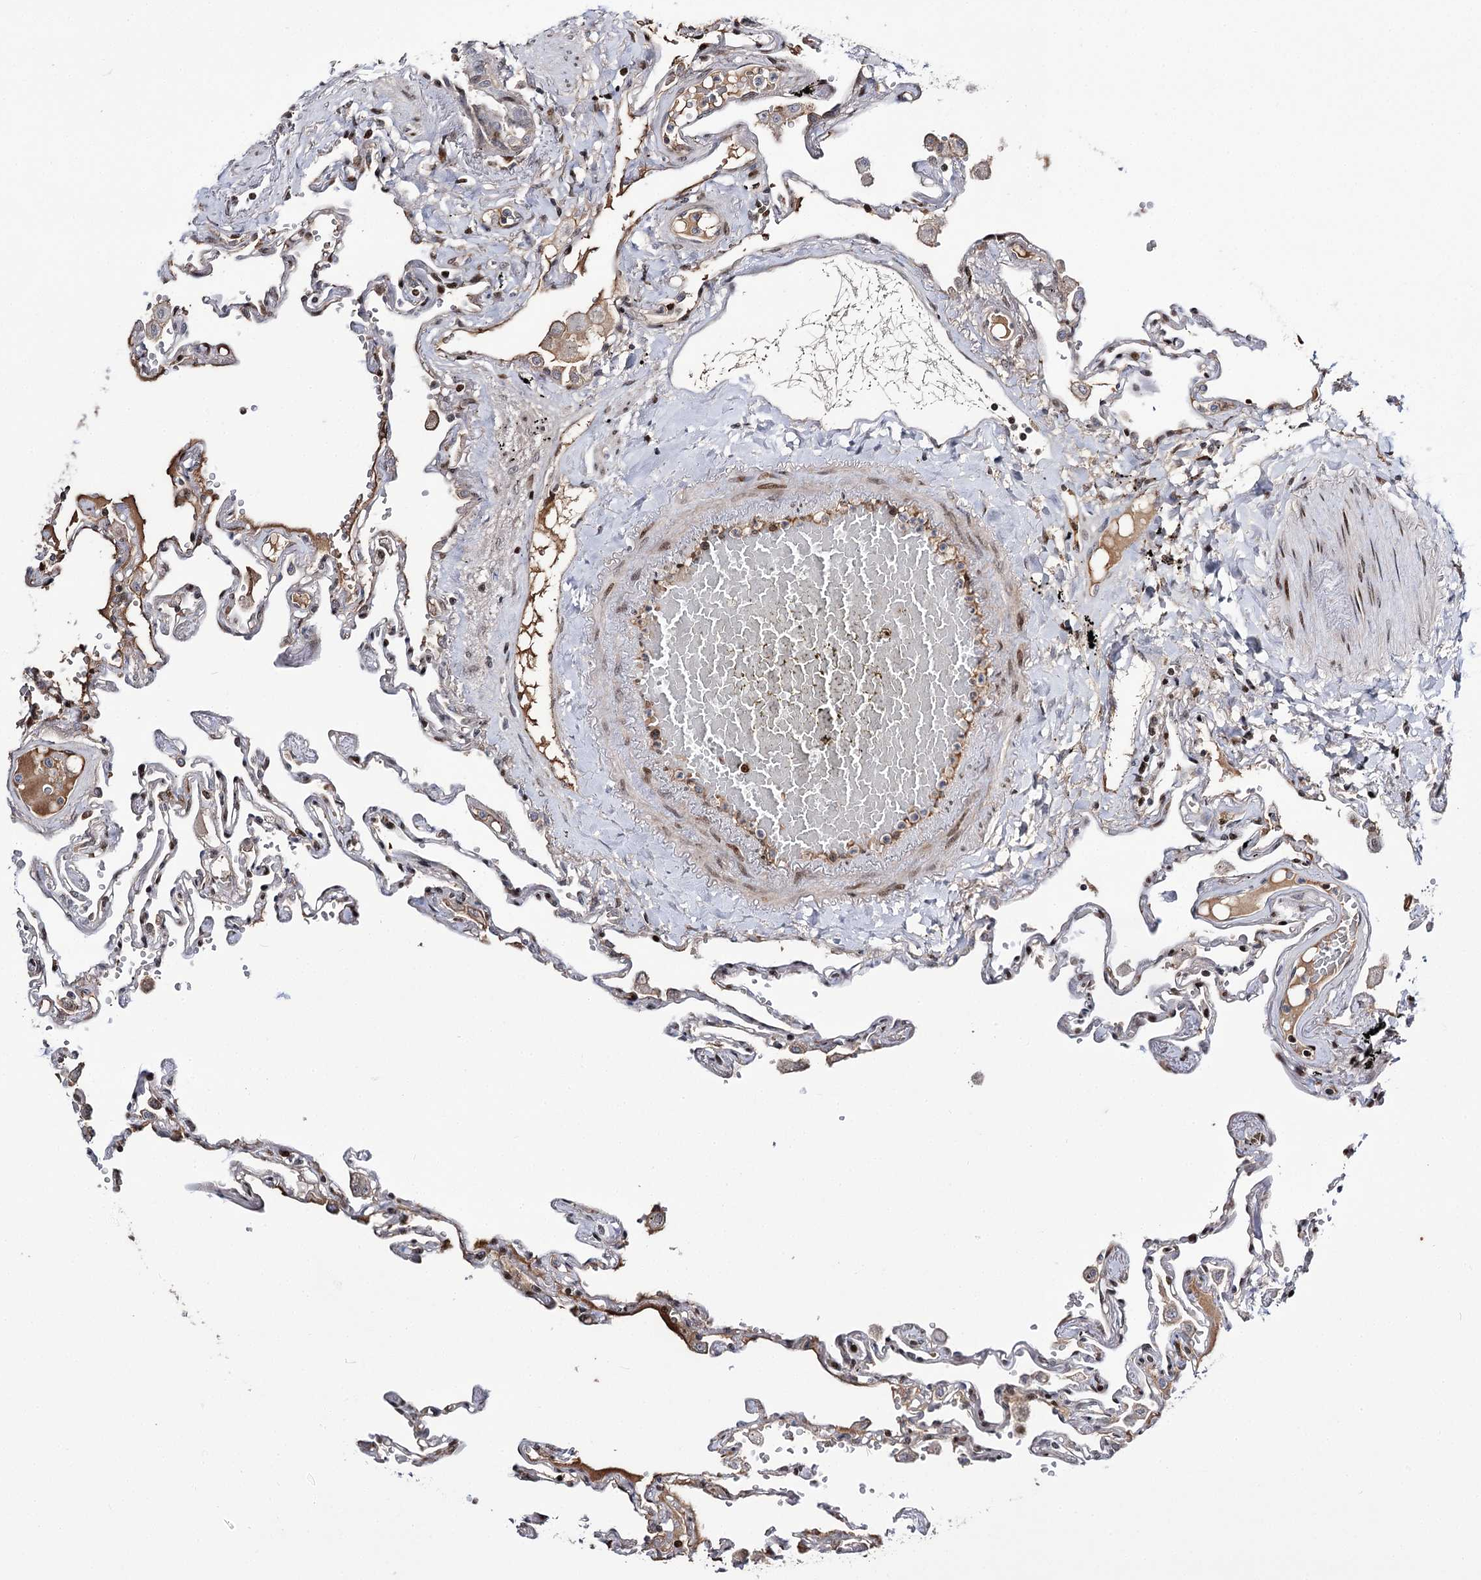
{"staining": {"intensity": "moderate", "quantity": "25%-75%", "location": "nuclear"}, "tissue": "lung", "cell_type": "Alveolar cells", "image_type": "normal", "snomed": [{"axis": "morphology", "description": "Normal tissue, NOS"}, {"axis": "topography", "description": "Lung"}], "caption": "Immunohistochemical staining of unremarkable lung displays 25%-75% levels of moderate nuclear protein expression in approximately 25%-75% of alveolar cells.", "gene": "ITFG2", "patient": {"sex": "female", "age": 67}}